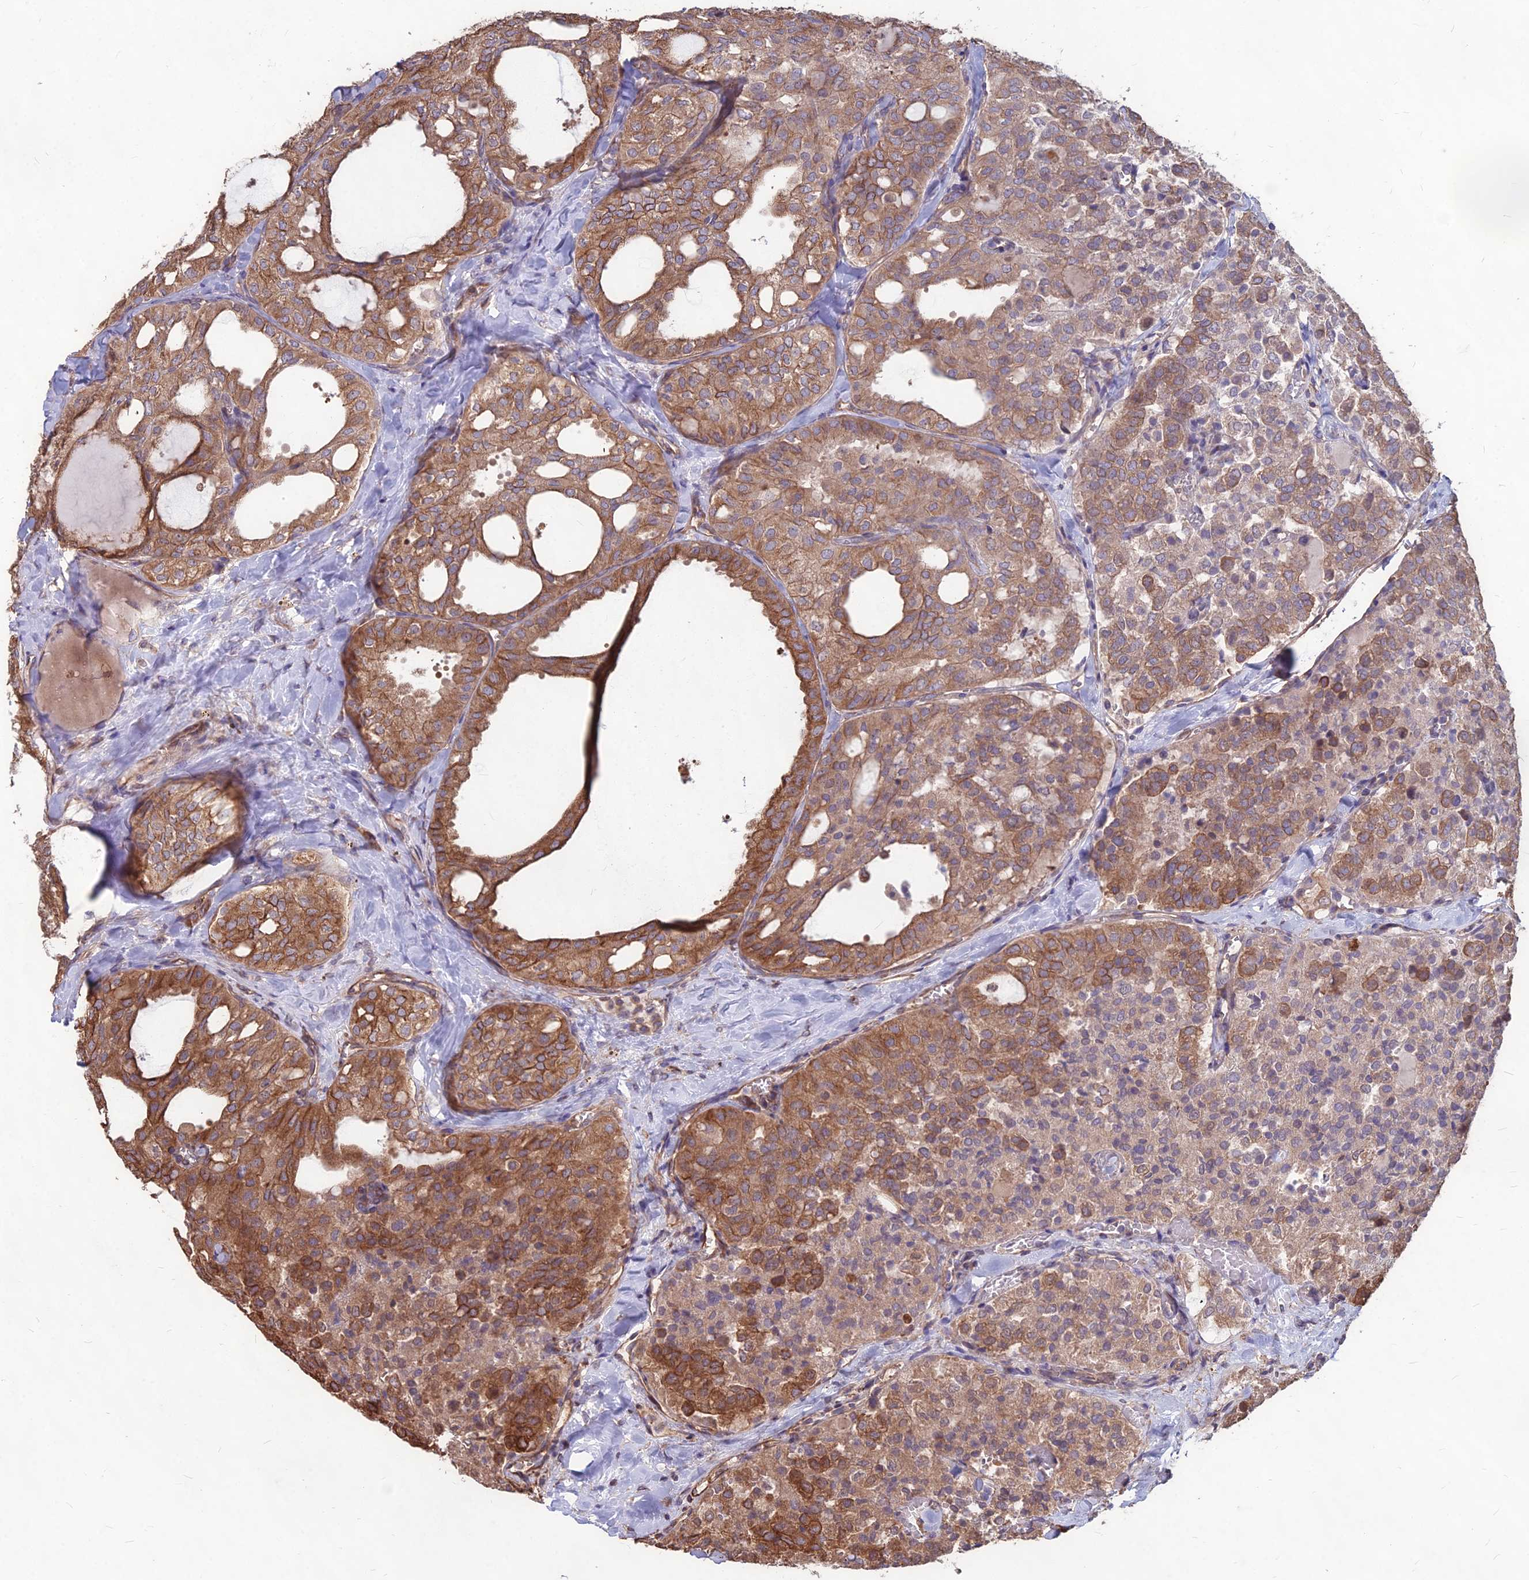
{"staining": {"intensity": "moderate", "quantity": "25%-75%", "location": "cytoplasmic/membranous"}, "tissue": "thyroid cancer", "cell_type": "Tumor cells", "image_type": "cancer", "snomed": [{"axis": "morphology", "description": "Follicular adenoma carcinoma, NOS"}, {"axis": "topography", "description": "Thyroid gland"}], "caption": "There is medium levels of moderate cytoplasmic/membranous staining in tumor cells of thyroid cancer, as demonstrated by immunohistochemical staining (brown color).", "gene": "LSM6", "patient": {"sex": "male", "age": 75}}